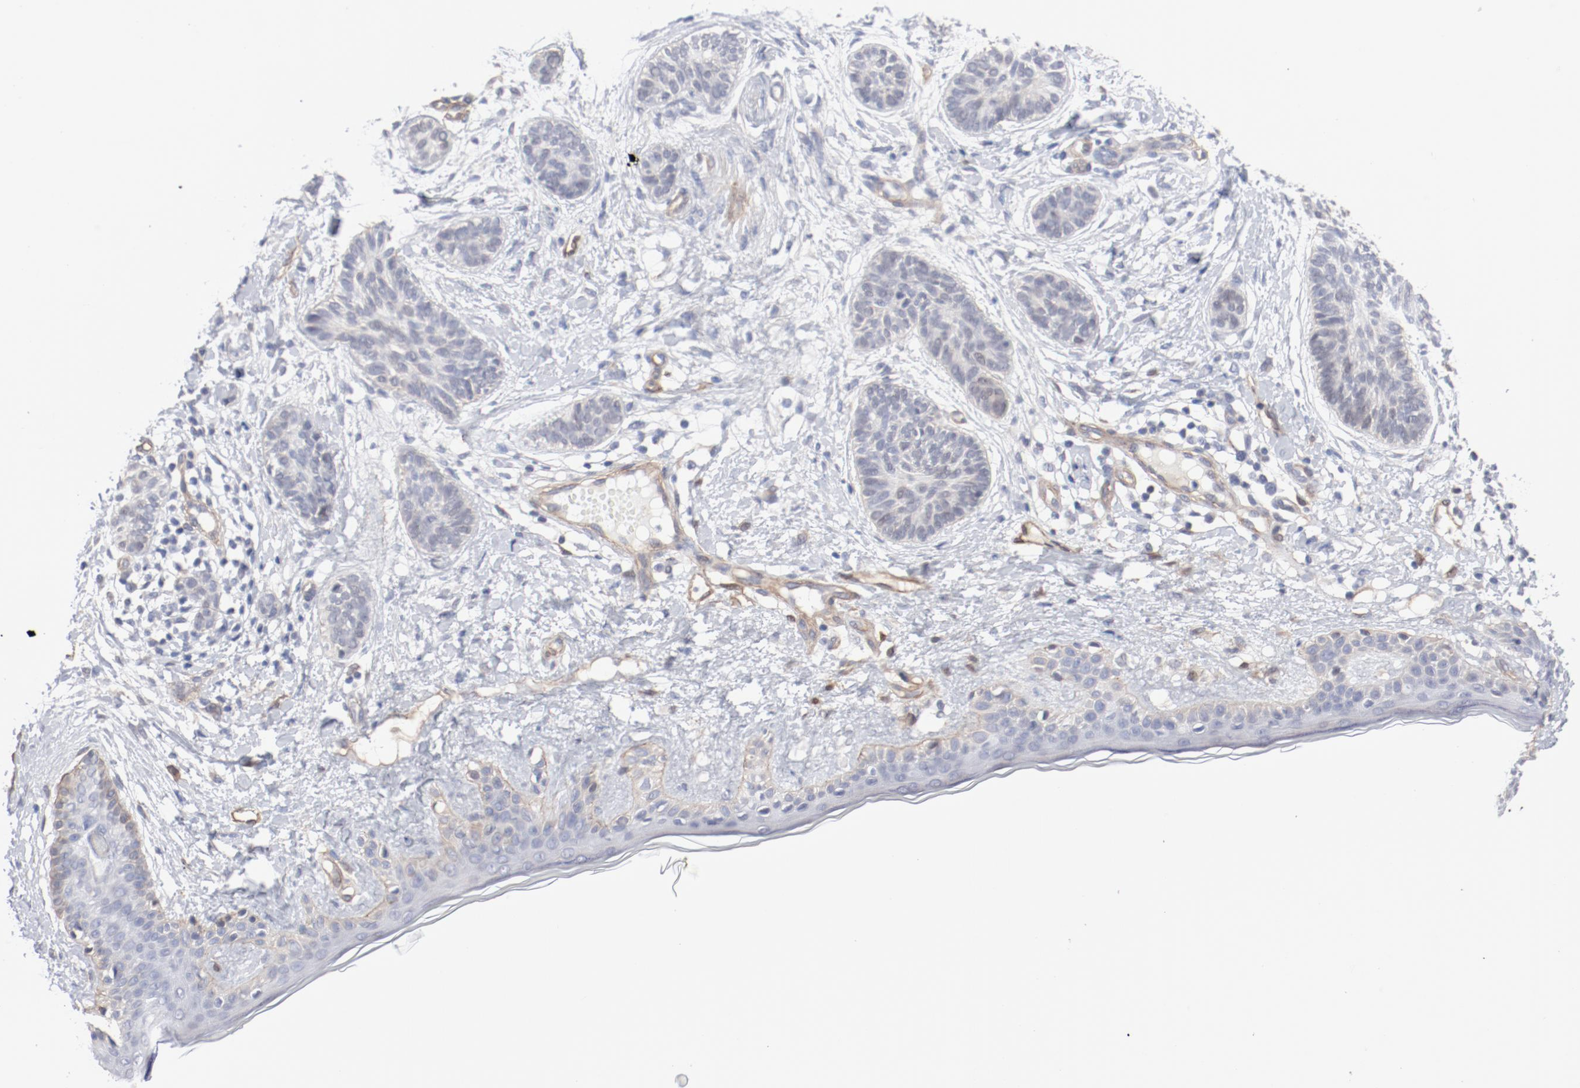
{"staining": {"intensity": "negative", "quantity": "none", "location": "none"}, "tissue": "skin cancer", "cell_type": "Tumor cells", "image_type": "cancer", "snomed": [{"axis": "morphology", "description": "Normal tissue, NOS"}, {"axis": "morphology", "description": "Basal cell carcinoma"}, {"axis": "topography", "description": "Skin"}], "caption": "Tumor cells are negative for protein expression in human skin cancer (basal cell carcinoma).", "gene": "MAGED4", "patient": {"sex": "male", "age": 63}}